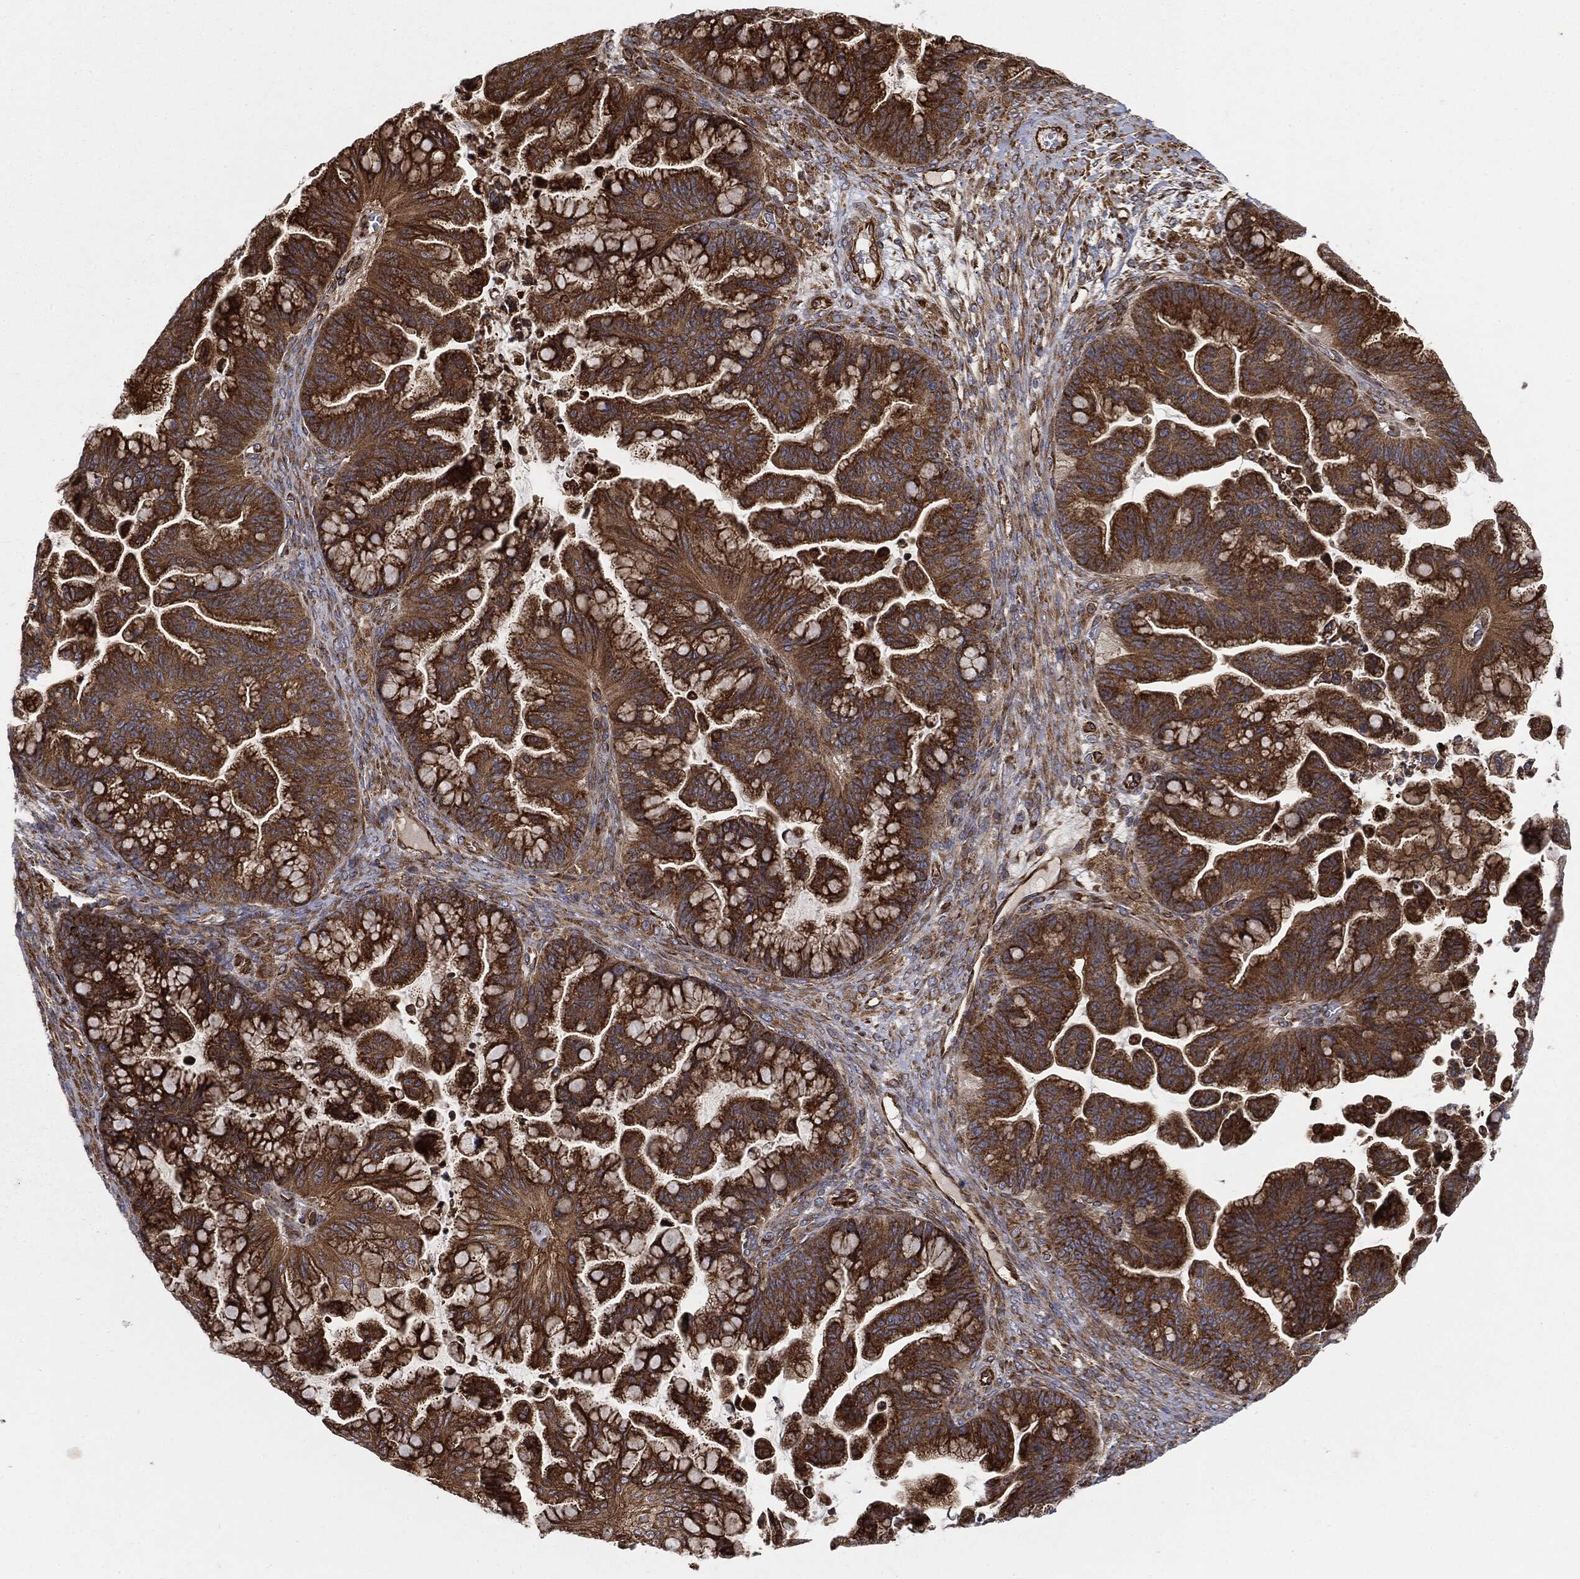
{"staining": {"intensity": "strong", "quantity": ">75%", "location": "cytoplasmic/membranous"}, "tissue": "ovarian cancer", "cell_type": "Tumor cells", "image_type": "cancer", "snomed": [{"axis": "morphology", "description": "Cystadenocarcinoma, mucinous, NOS"}, {"axis": "topography", "description": "Ovary"}], "caption": "The histopathology image demonstrates staining of mucinous cystadenocarcinoma (ovarian), revealing strong cytoplasmic/membranous protein staining (brown color) within tumor cells.", "gene": "CYLD", "patient": {"sex": "female", "age": 67}}